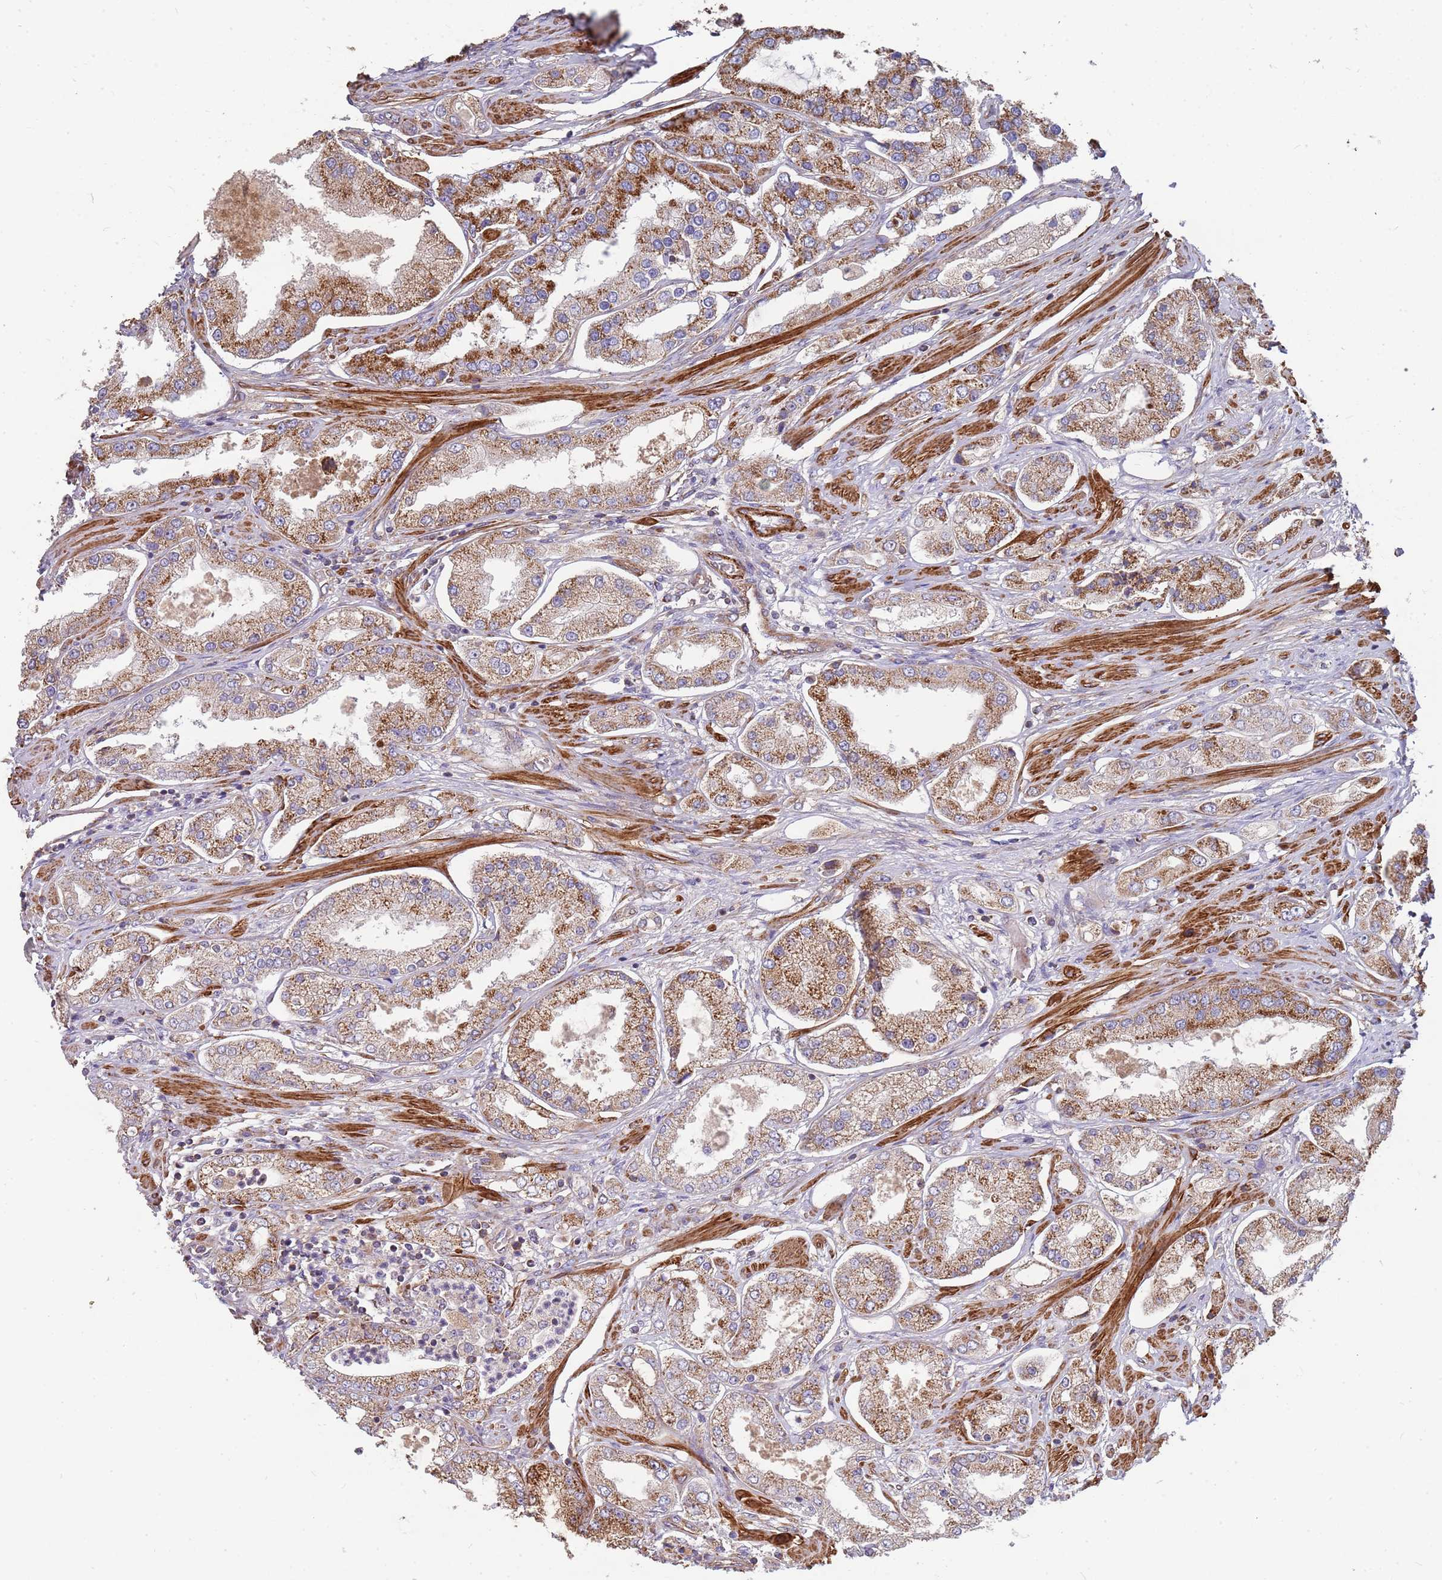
{"staining": {"intensity": "moderate", "quantity": "25%-75%", "location": "cytoplasmic/membranous"}, "tissue": "prostate cancer", "cell_type": "Tumor cells", "image_type": "cancer", "snomed": [{"axis": "morphology", "description": "Adenocarcinoma, High grade"}, {"axis": "topography", "description": "Prostate"}], "caption": "Immunohistochemistry (IHC) (DAB) staining of human prostate cancer exhibits moderate cytoplasmic/membranous protein expression in approximately 25%-75% of tumor cells.", "gene": "WDFY3", "patient": {"sex": "male", "age": 69}}